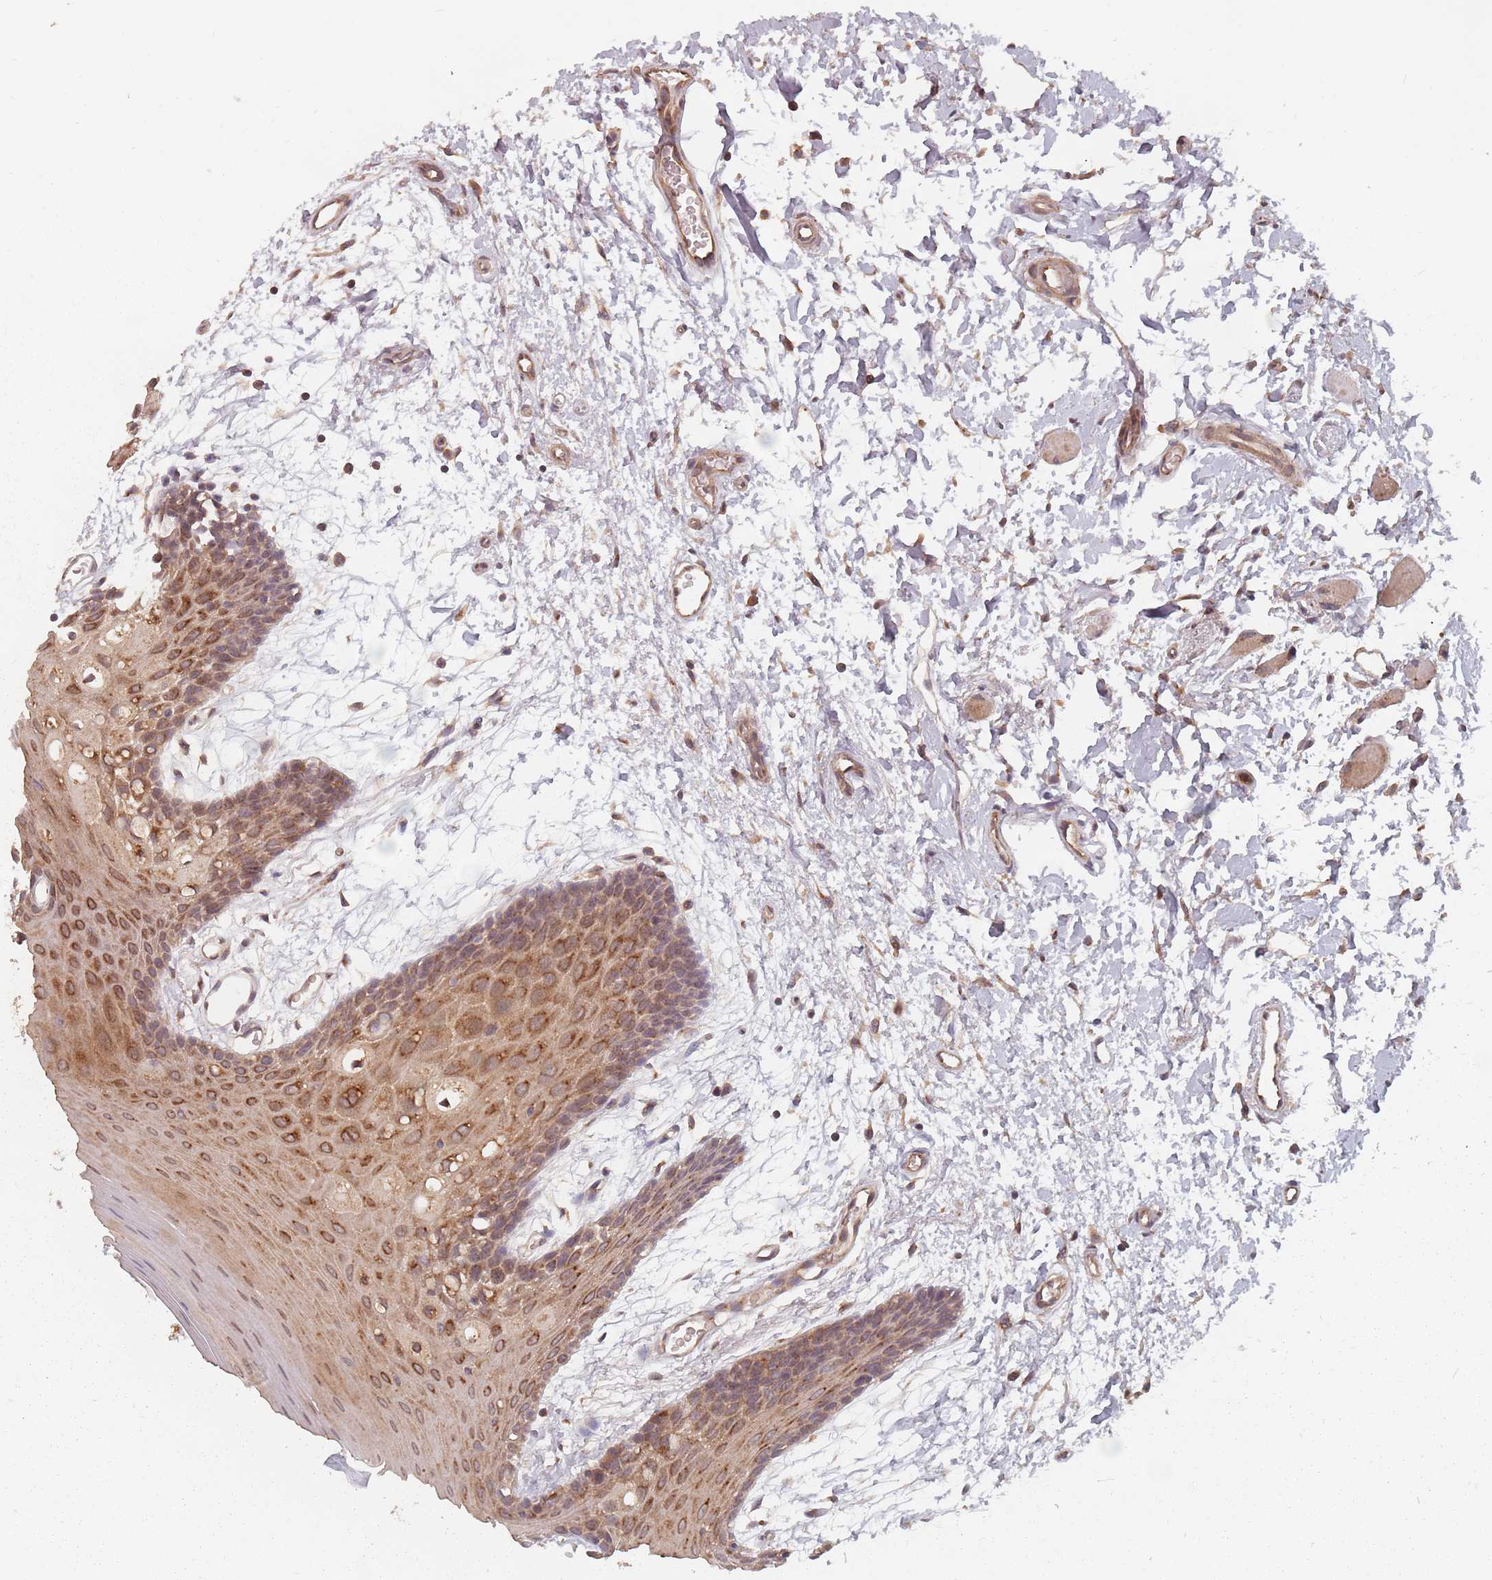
{"staining": {"intensity": "strong", "quantity": ">75%", "location": "cytoplasmic/membranous"}, "tissue": "oral mucosa", "cell_type": "Squamous epithelial cells", "image_type": "normal", "snomed": [{"axis": "morphology", "description": "Normal tissue, NOS"}, {"axis": "topography", "description": "Skeletal muscle"}, {"axis": "topography", "description": "Oral tissue"}, {"axis": "topography", "description": "Salivary gland"}, {"axis": "topography", "description": "Peripheral nerve tissue"}], "caption": "Oral mucosa stained with immunohistochemistry (IHC) shows strong cytoplasmic/membranous staining in about >75% of squamous epithelial cells.", "gene": "C3orf14", "patient": {"sex": "male", "age": 54}}